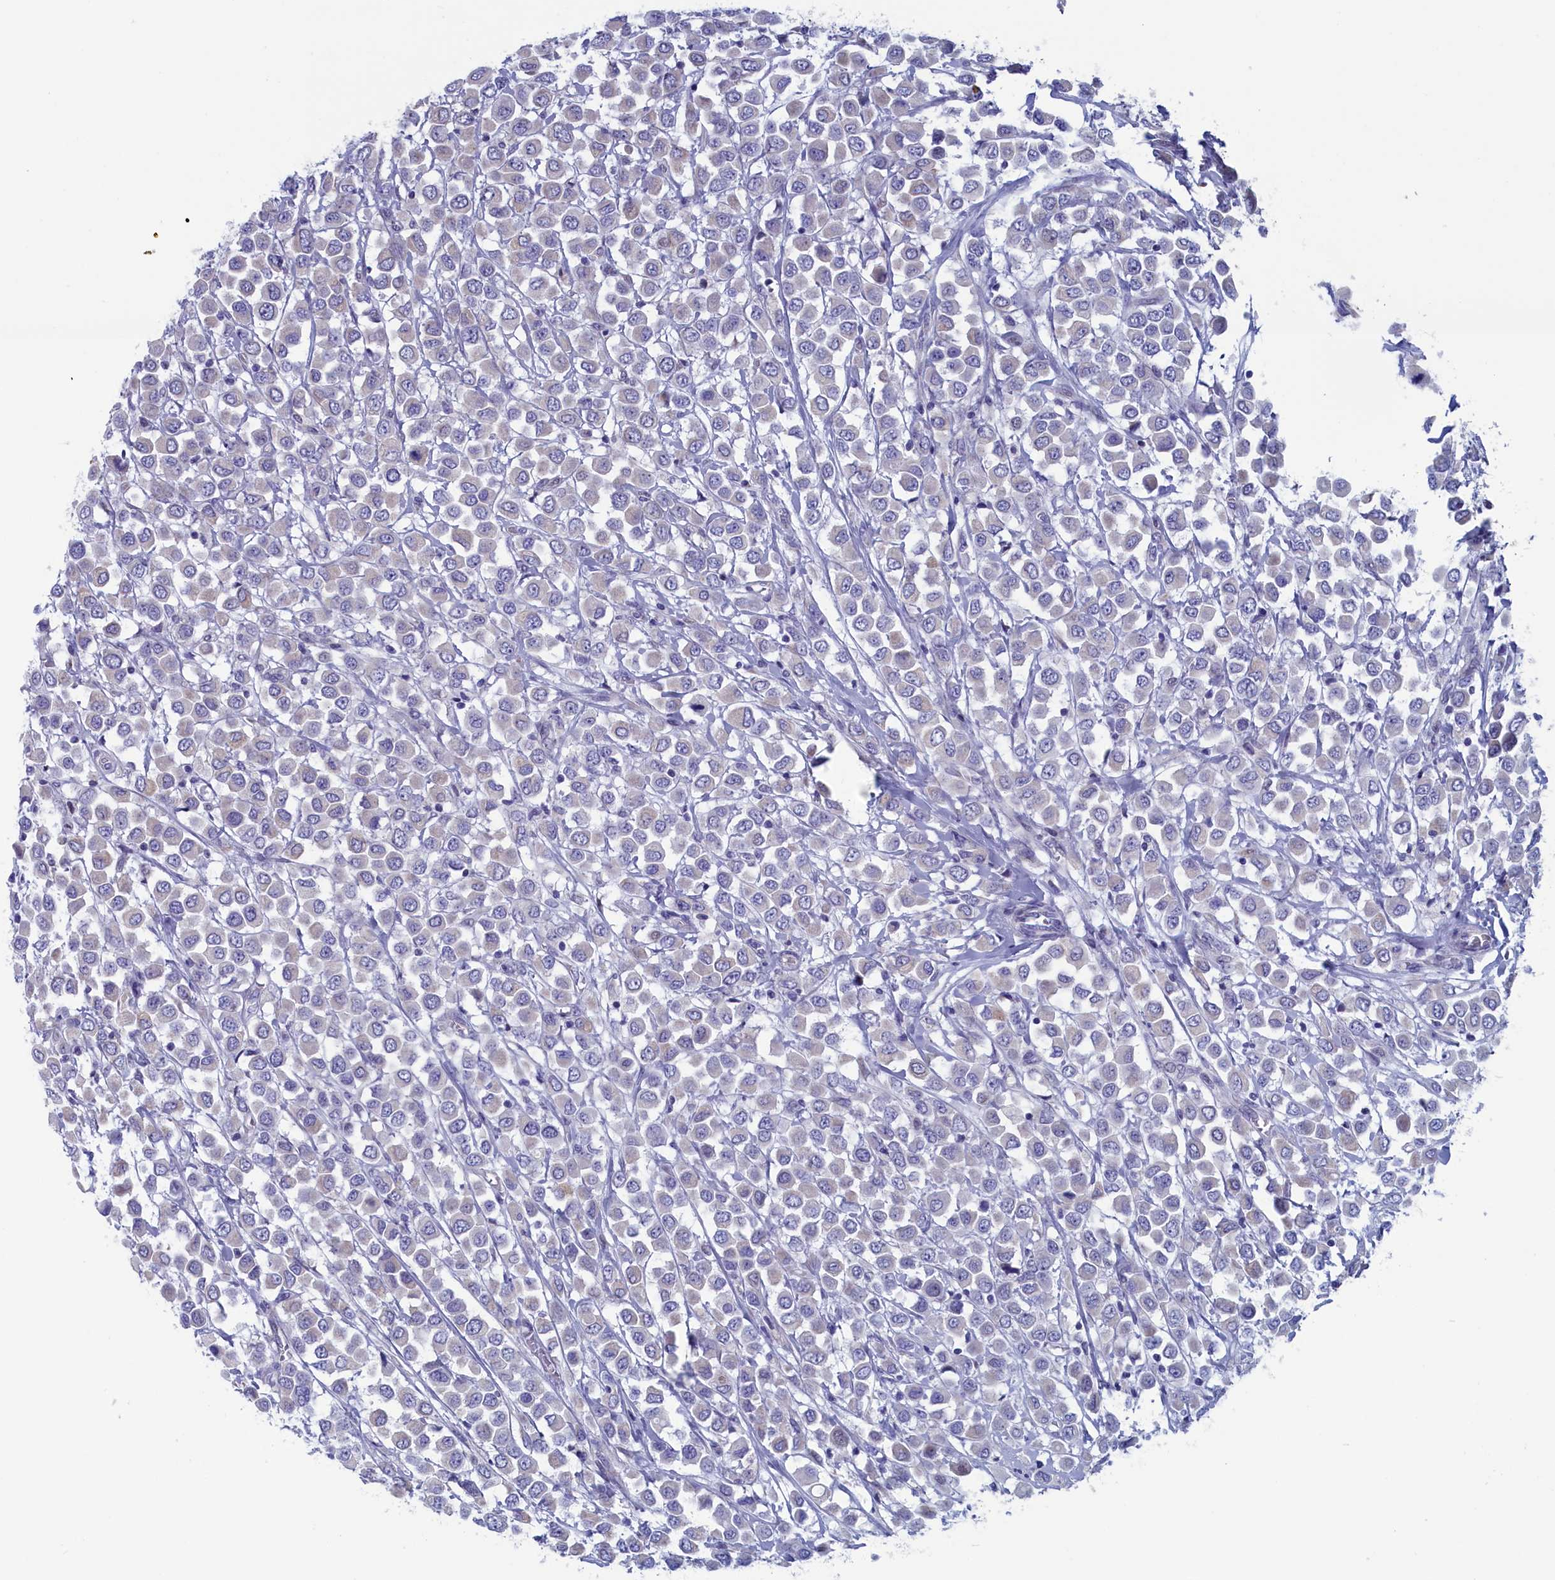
{"staining": {"intensity": "negative", "quantity": "none", "location": "none"}, "tissue": "breast cancer", "cell_type": "Tumor cells", "image_type": "cancer", "snomed": [{"axis": "morphology", "description": "Duct carcinoma"}, {"axis": "topography", "description": "Breast"}], "caption": "Breast cancer was stained to show a protein in brown. There is no significant staining in tumor cells.", "gene": "NIBAN3", "patient": {"sex": "female", "age": 61}}